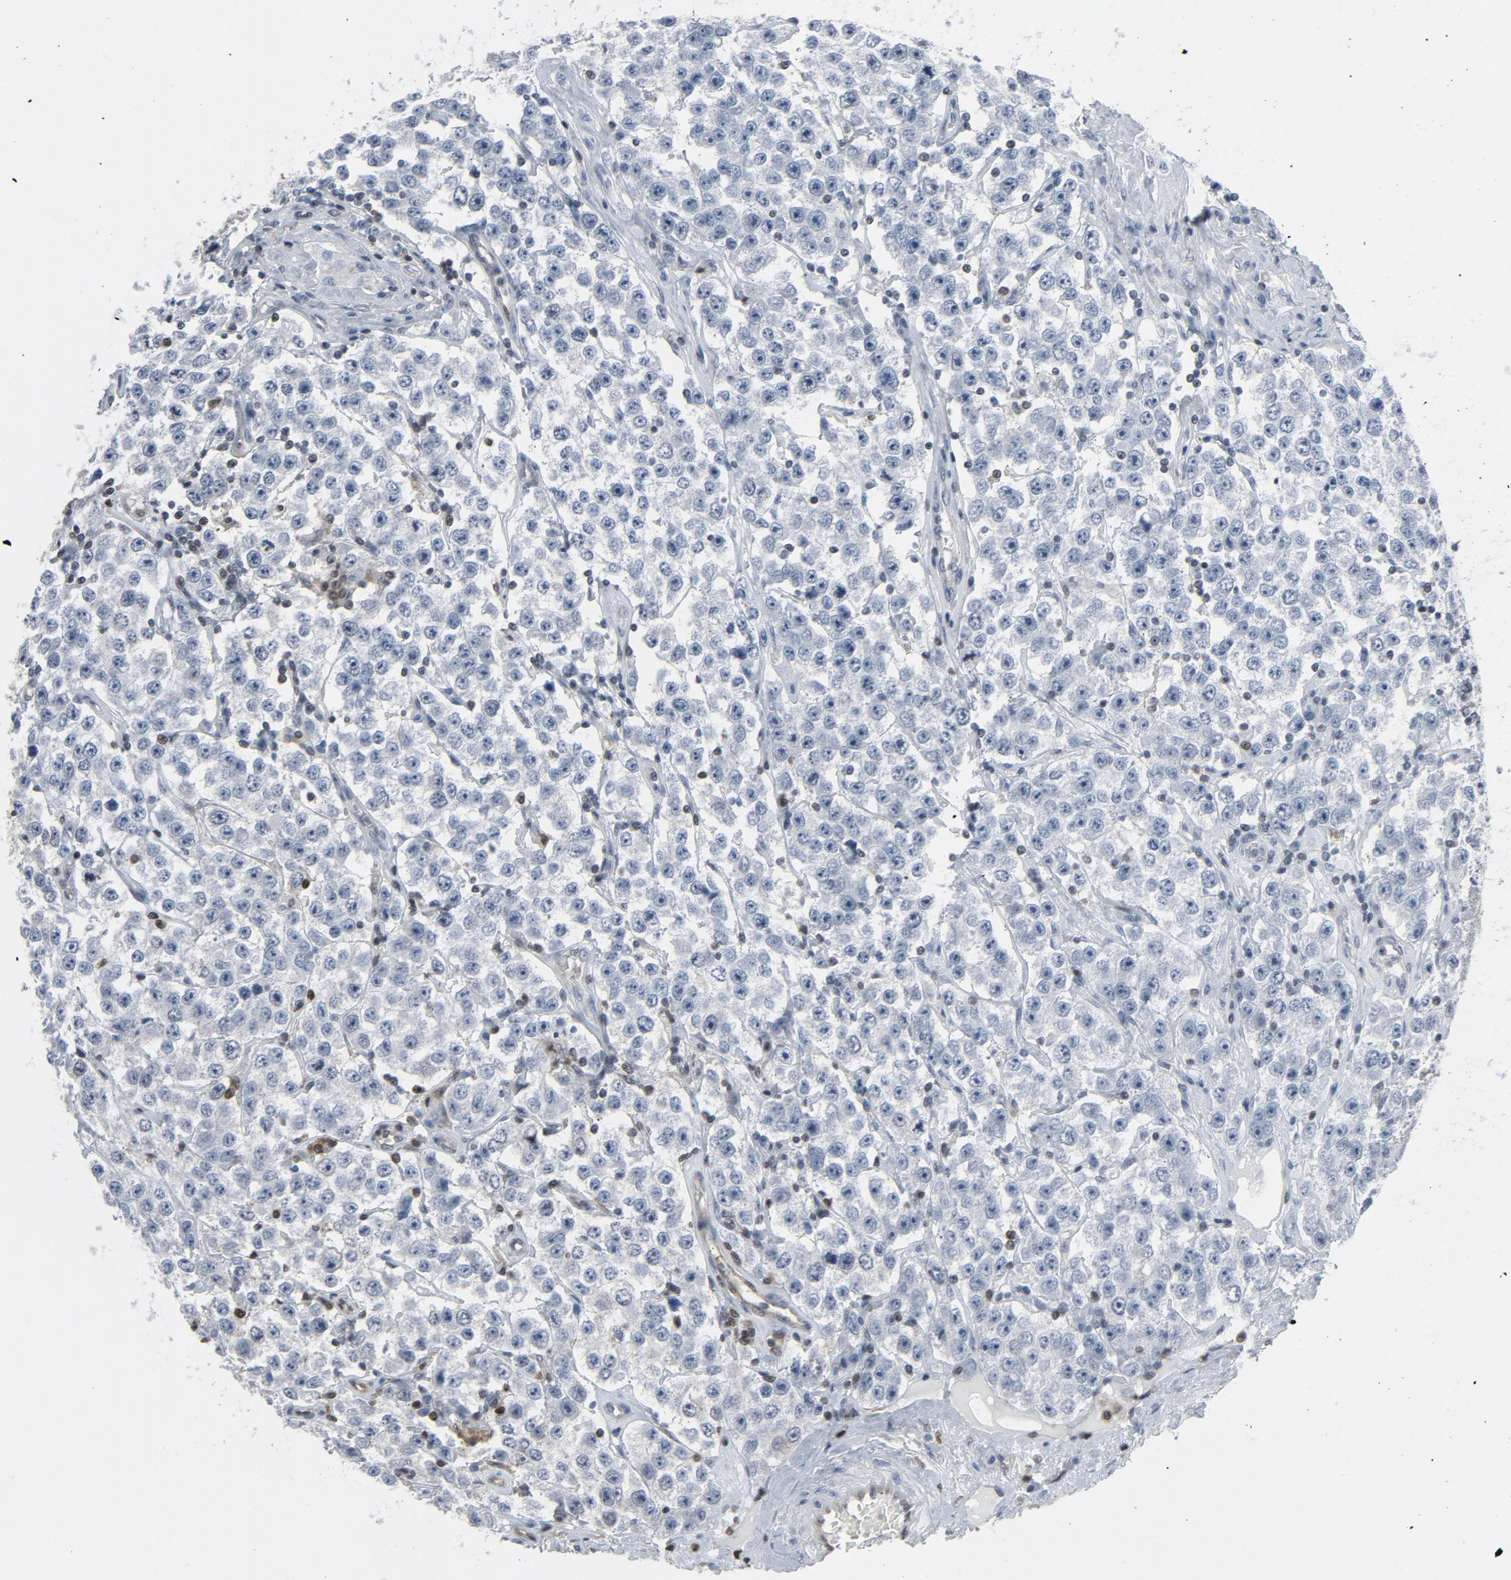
{"staining": {"intensity": "weak", "quantity": "<25%", "location": "cytoplasmic/membranous"}, "tissue": "testis cancer", "cell_type": "Tumor cells", "image_type": "cancer", "snomed": [{"axis": "morphology", "description": "Seminoma, NOS"}, {"axis": "topography", "description": "Testis"}], "caption": "A micrograph of testis cancer stained for a protein reveals no brown staining in tumor cells.", "gene": "STAT5A", "patient": {"sex": "male", "age": 52}}